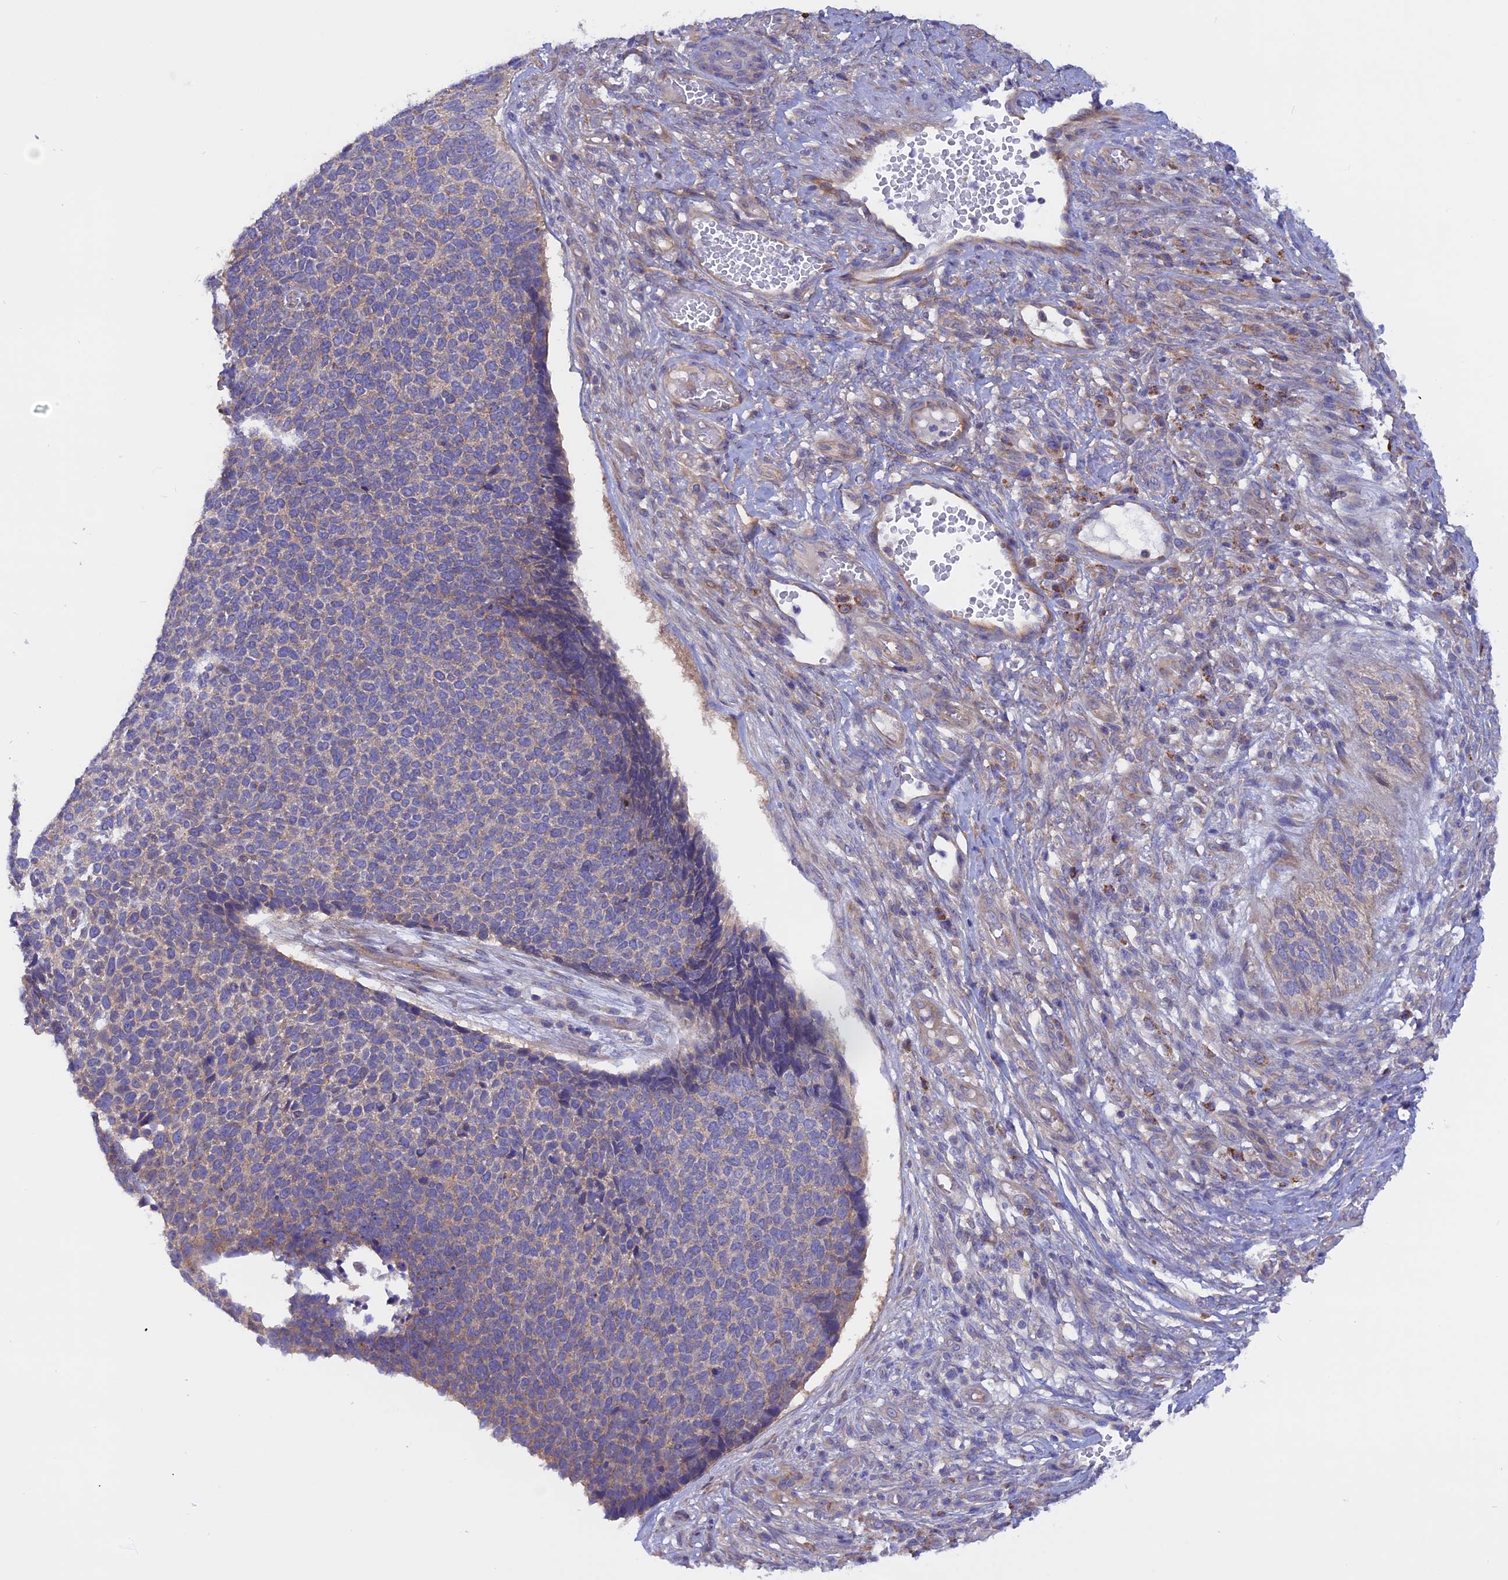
{"staining": {"intensity": "weak", "quantity": "<25%", "location": "cytoplasmic/membranous"}, "tissue": "skin cancer", "cell_type": "Tumor cells", "image_type": "cancer", "snomed": [{"axis": "morphology", "description": "Basal cell carcinoma"}, {"axis": "topography", "description": "Skin"}], "caption": "This is an immunohistochemistry (IHC) photomicrograph of human skin basal cell carcinoma. There is no positivity in tumor cells.", "gene": "HYCC1", "patient": {"sex": "female", "age": 84}}